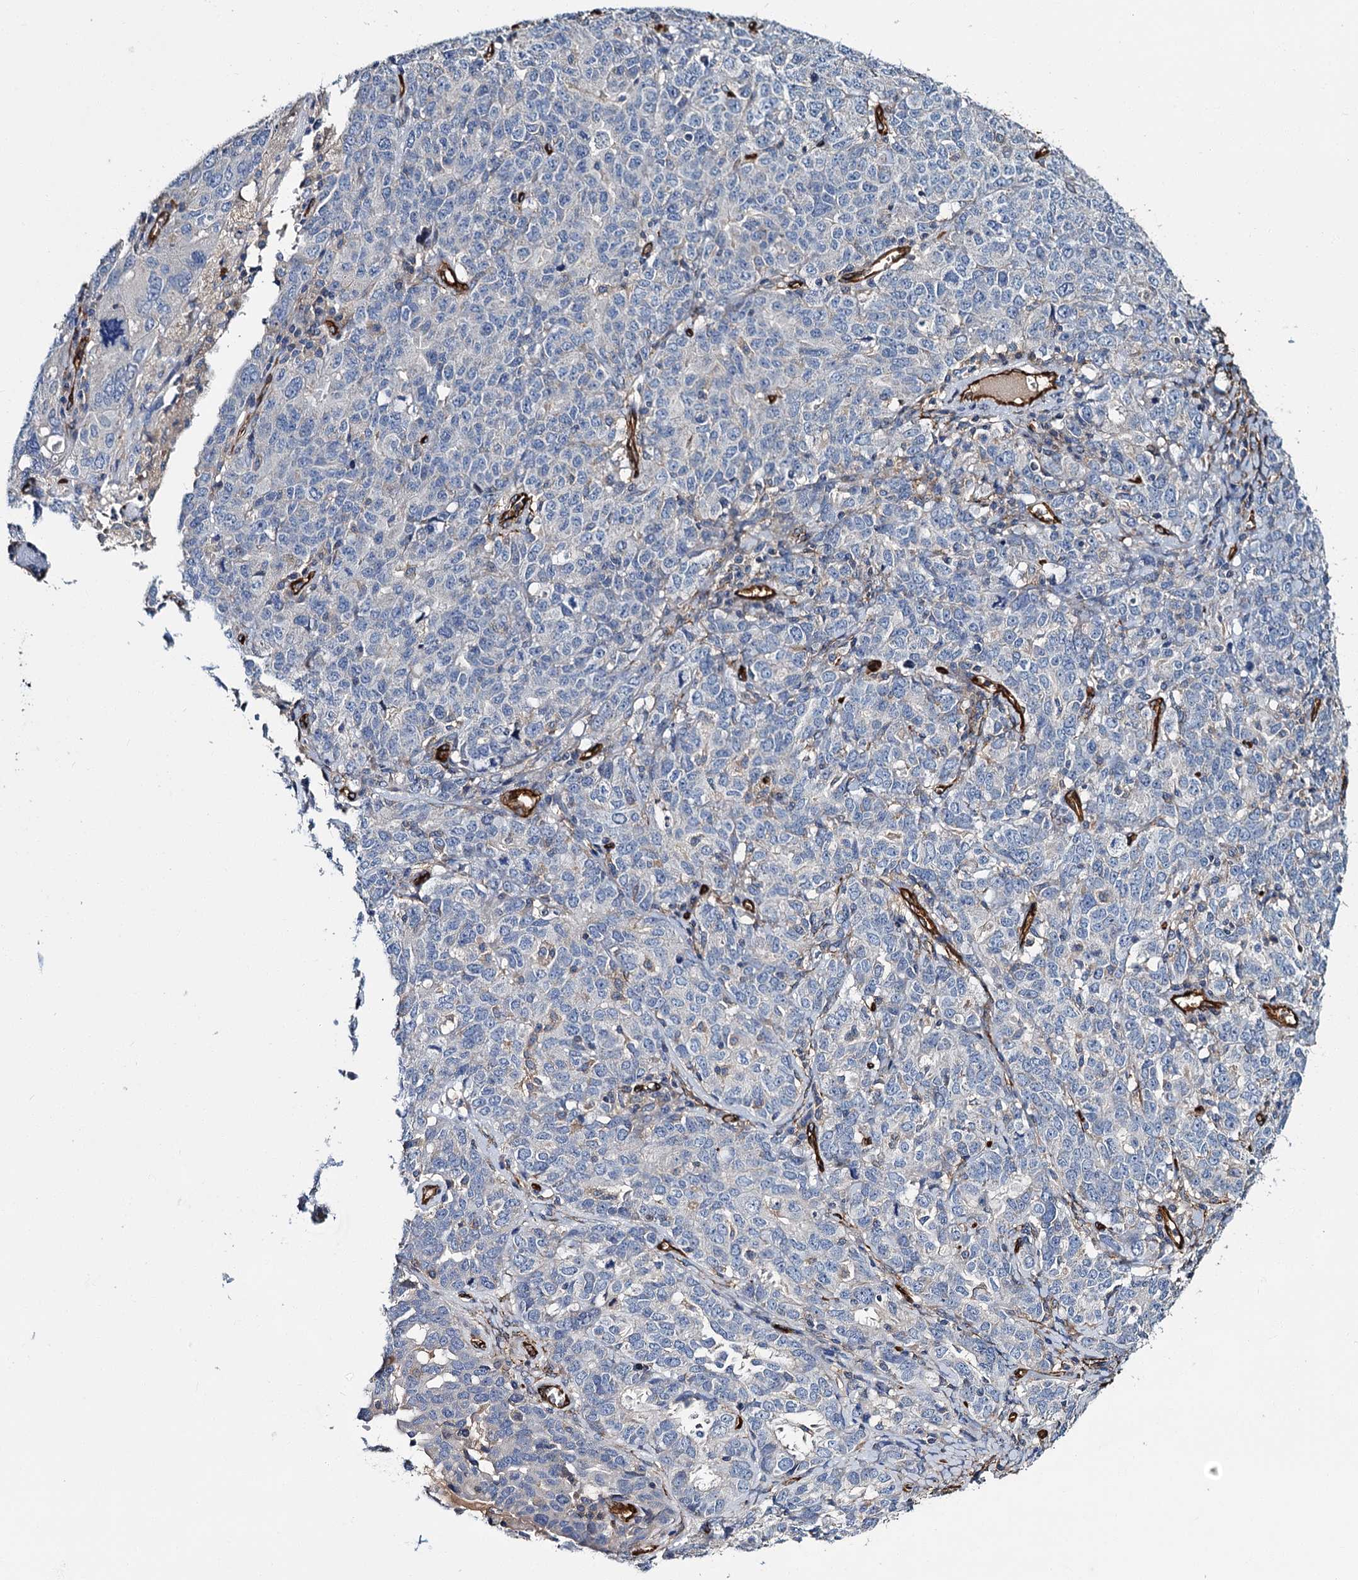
{"staining": {"intensity": "negative", "quantity": "none", "location": "none"}, "tissue": "ovarian cancer", "cell_type": "Tumor cells", "image_type": "cancer", "snomed": [{"axis": "morphology", "description": "Carcinoma, endometroid"}, {"axis": "topography", "description": "Ovary"}], "caption": "High magnification brightfield microscopy of endometroid carcinoma (ovarian) stained with DAB (brown) and counterstained with hematoxylin (blue): tumor cells show no significant expression.", "gene": "CACNA1C", "patient": {"sex": "female", "age": 62}}